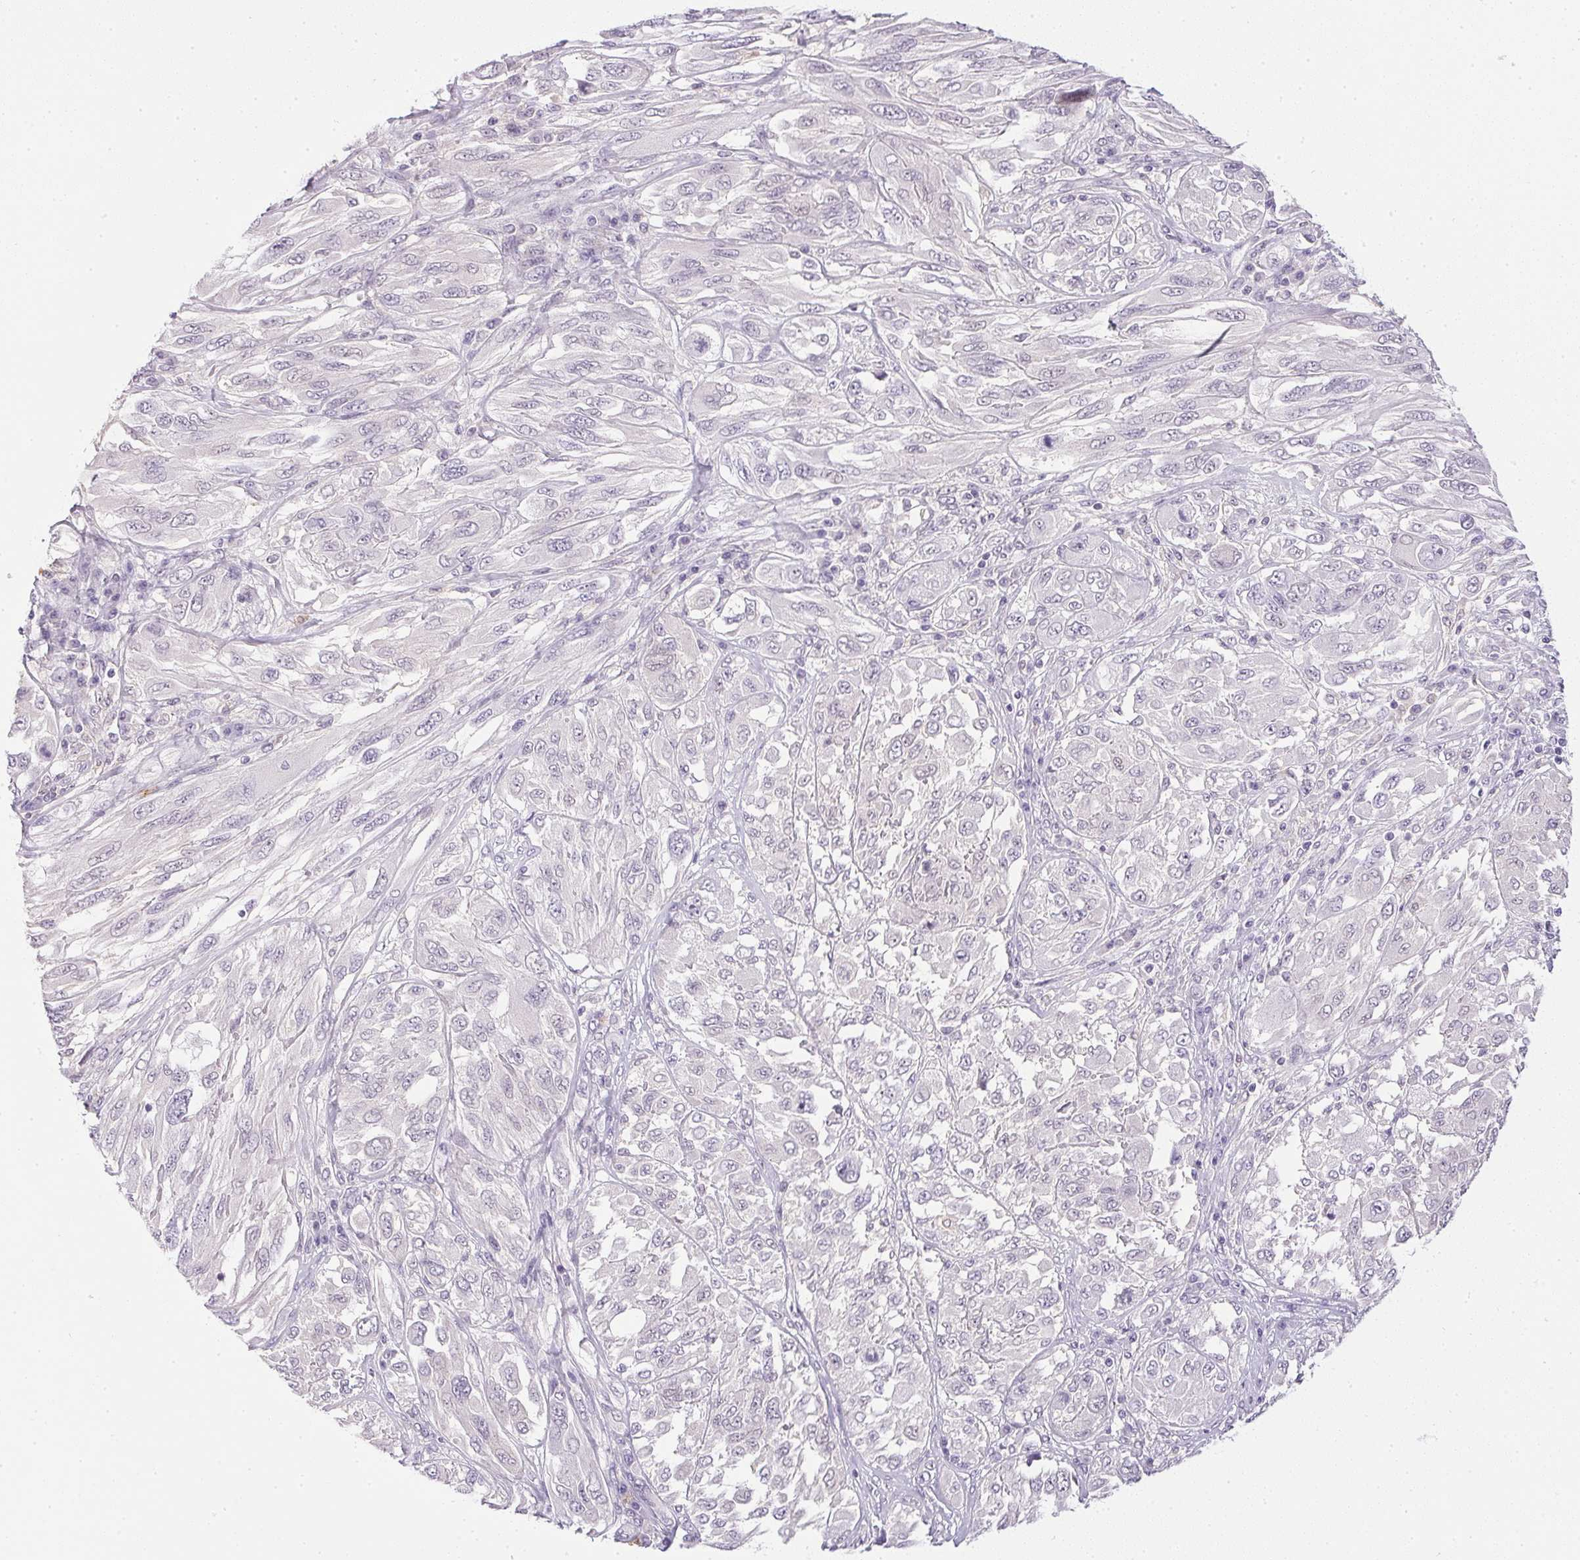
{"staining": {"intensity": "negative", "quantity": "none", "location": "none"}, "tissue": "melanoma", "cell_type": "Tumor cells", "image_type": "cancer", "snomed": [{"axis": "morphology", "description": "Malignant melanoma, NOS"}, {"axis": "topography", "description": "Skin"}], "caption": "This is an IHC image of melanoma. There is no expression in tumor cells.", "gene": "DNAJC5G", "patient": {"sex": "female", "age": 91}}